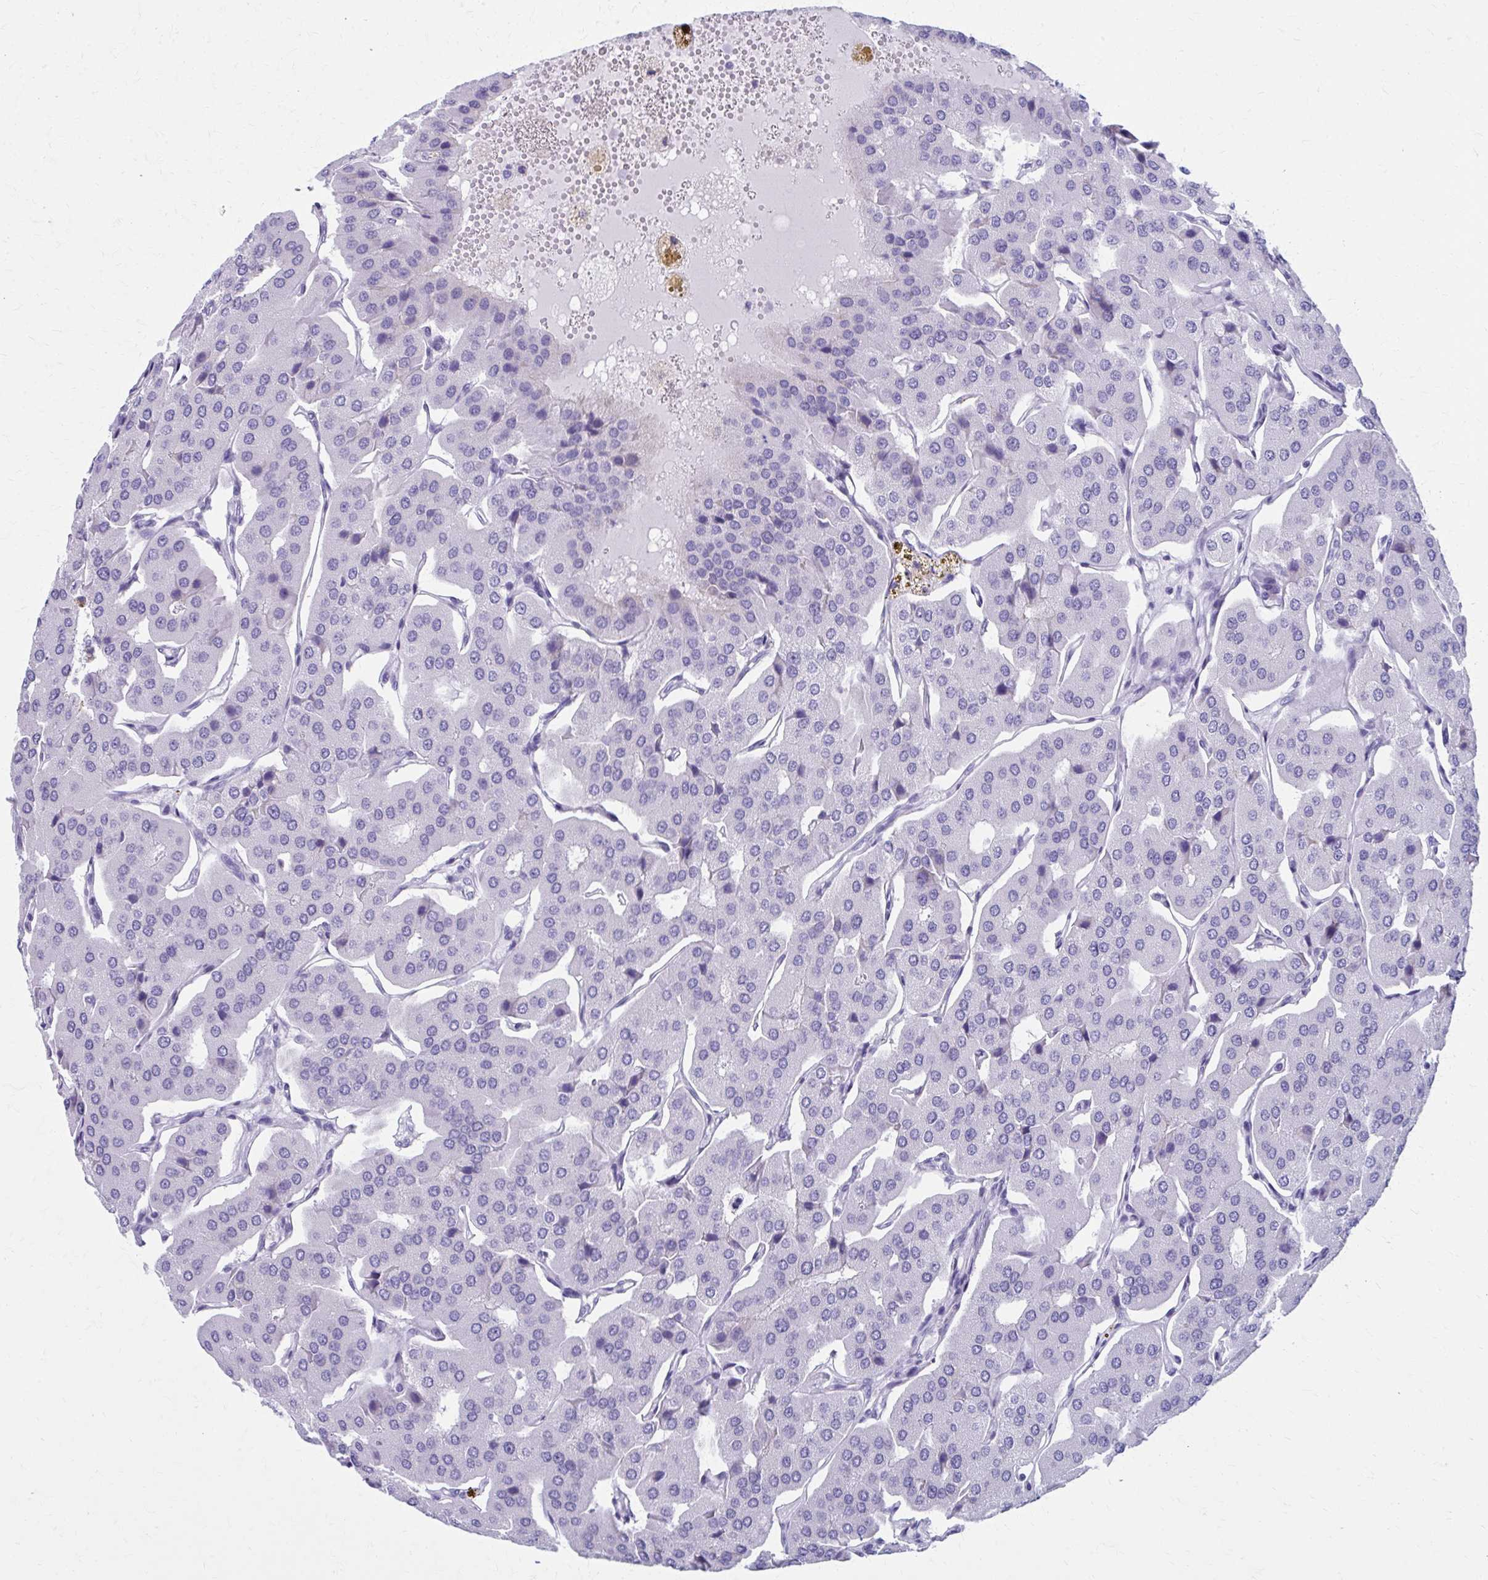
{"staining": {"intensity": "negative", "quantity": "none", "location": "none"}, "tissue": "parathyroid gland", "cell_type": "Glandular cells", "image_type": "normal", "snomed": [{"axis": "morphology", "description": "Normal tissue, NOS"}, {"axis": "morphology", "description": "Adenoma, NOS"}, {"axis": "topography", "description": "Parathyroid gland"}], "caption": "Glandular cells are negative for protein expression in normal human parathyroid gland. (Stains: DAB IHC with hematoxylin counter stain, Microscopy: brightfield microscopy at high magnification).", "gene": "MPLKIP", "patient": {"sex": "female", "age": 86}}